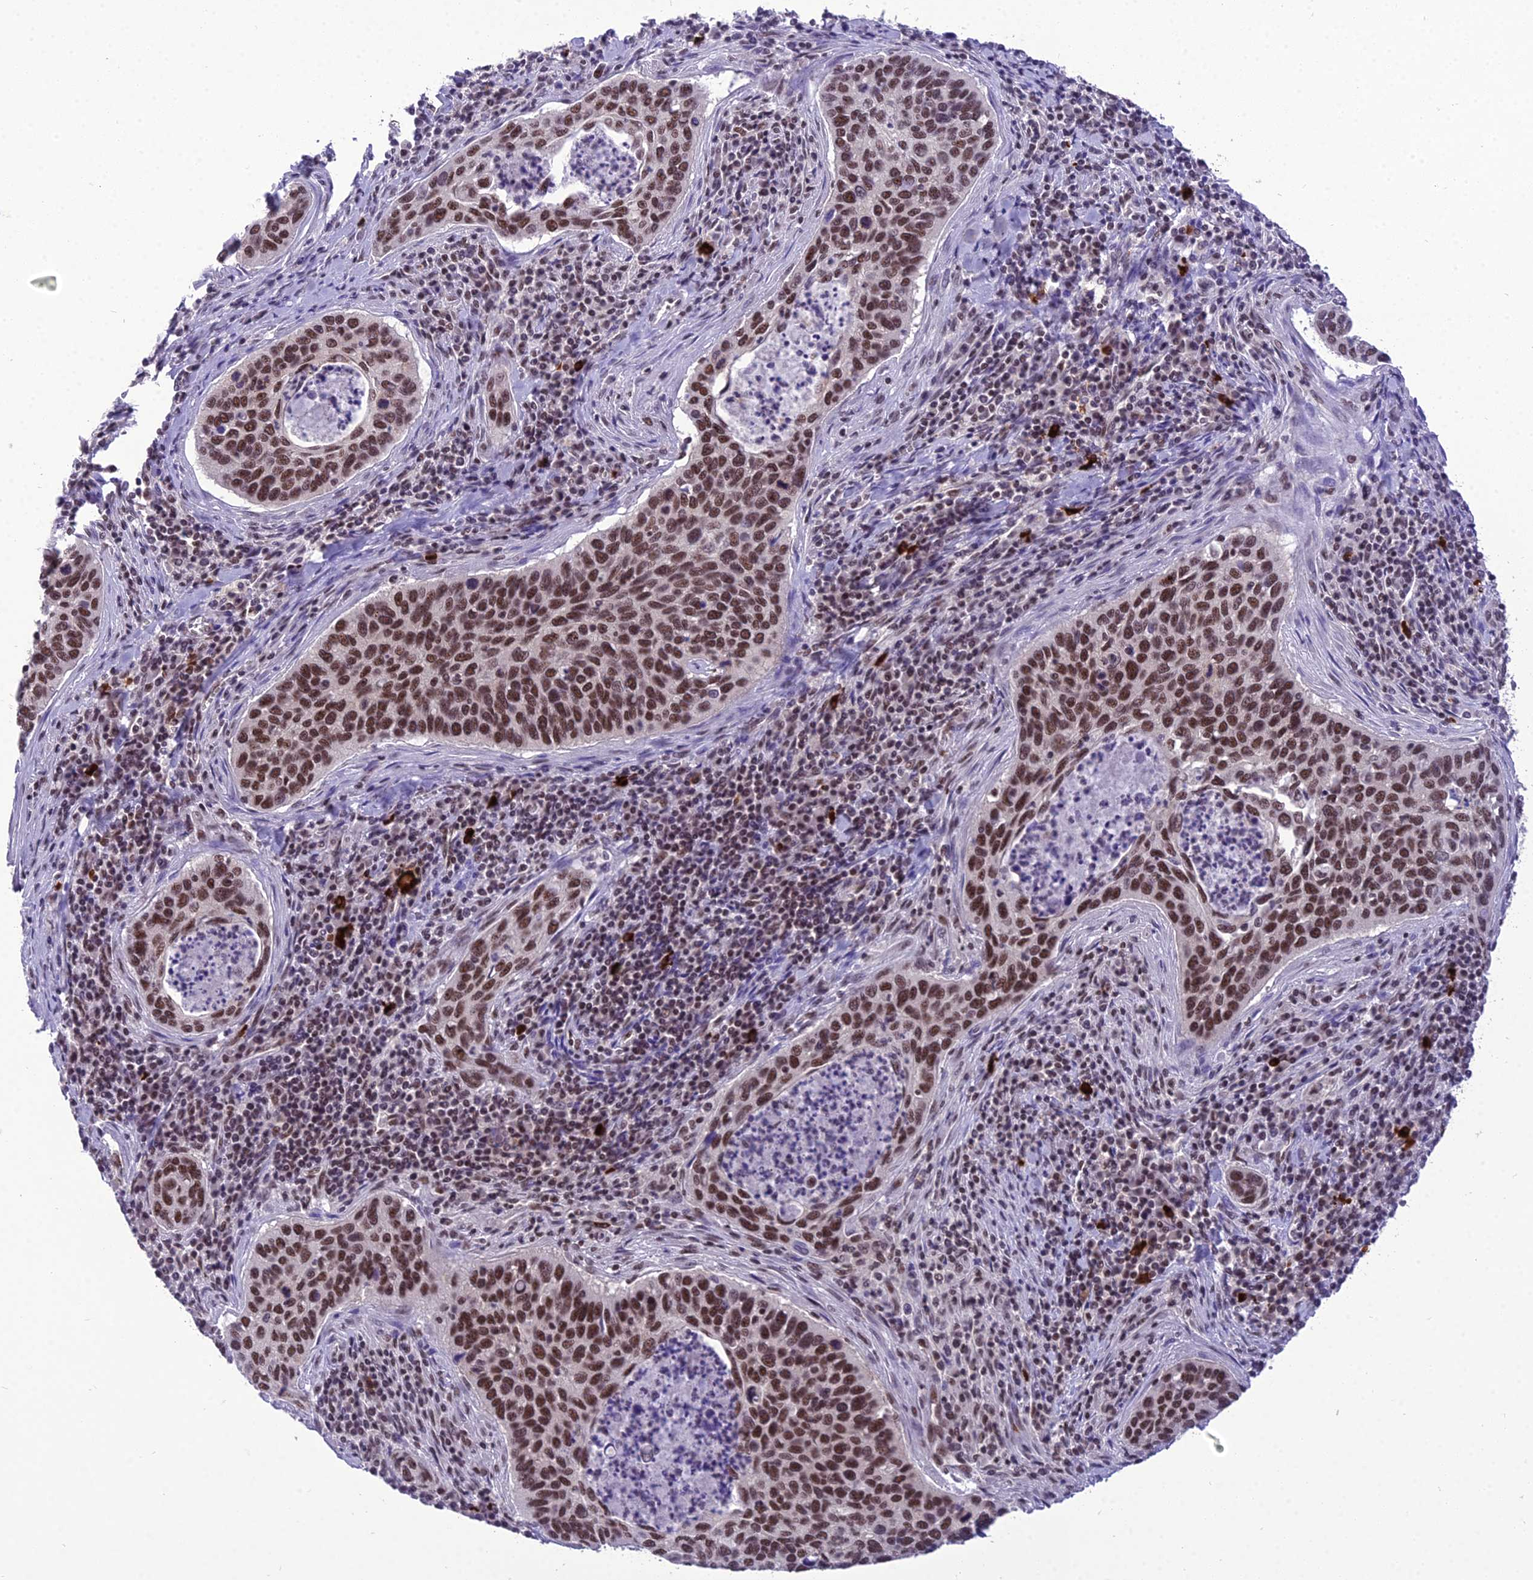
{"staining": {"intensity": "moderate", "quantity": ">75%", "location": "nuclear"}, "tissue": "cervical cancer", "cell_type": "Tumor cells", "image_type": "cancer", "snomed": [{"axis": "morphology", "description": "Squamous cell carcinoma, NOS"}, {"axis": "topography", "description": "Cervix"}], "caption": "Cervical cancer was stained to show a protein in brown. There is medium levels of moderate nuclear expression in approximately >75% of tumor cells. The staining was performed using DAB to visualize the protein expression in brown, while the nuclei were stained in blue with hematoxylin (Magnification: 20x).", "gene": "SH3RF3", "patient": {"sex": "female", "age": 53}}